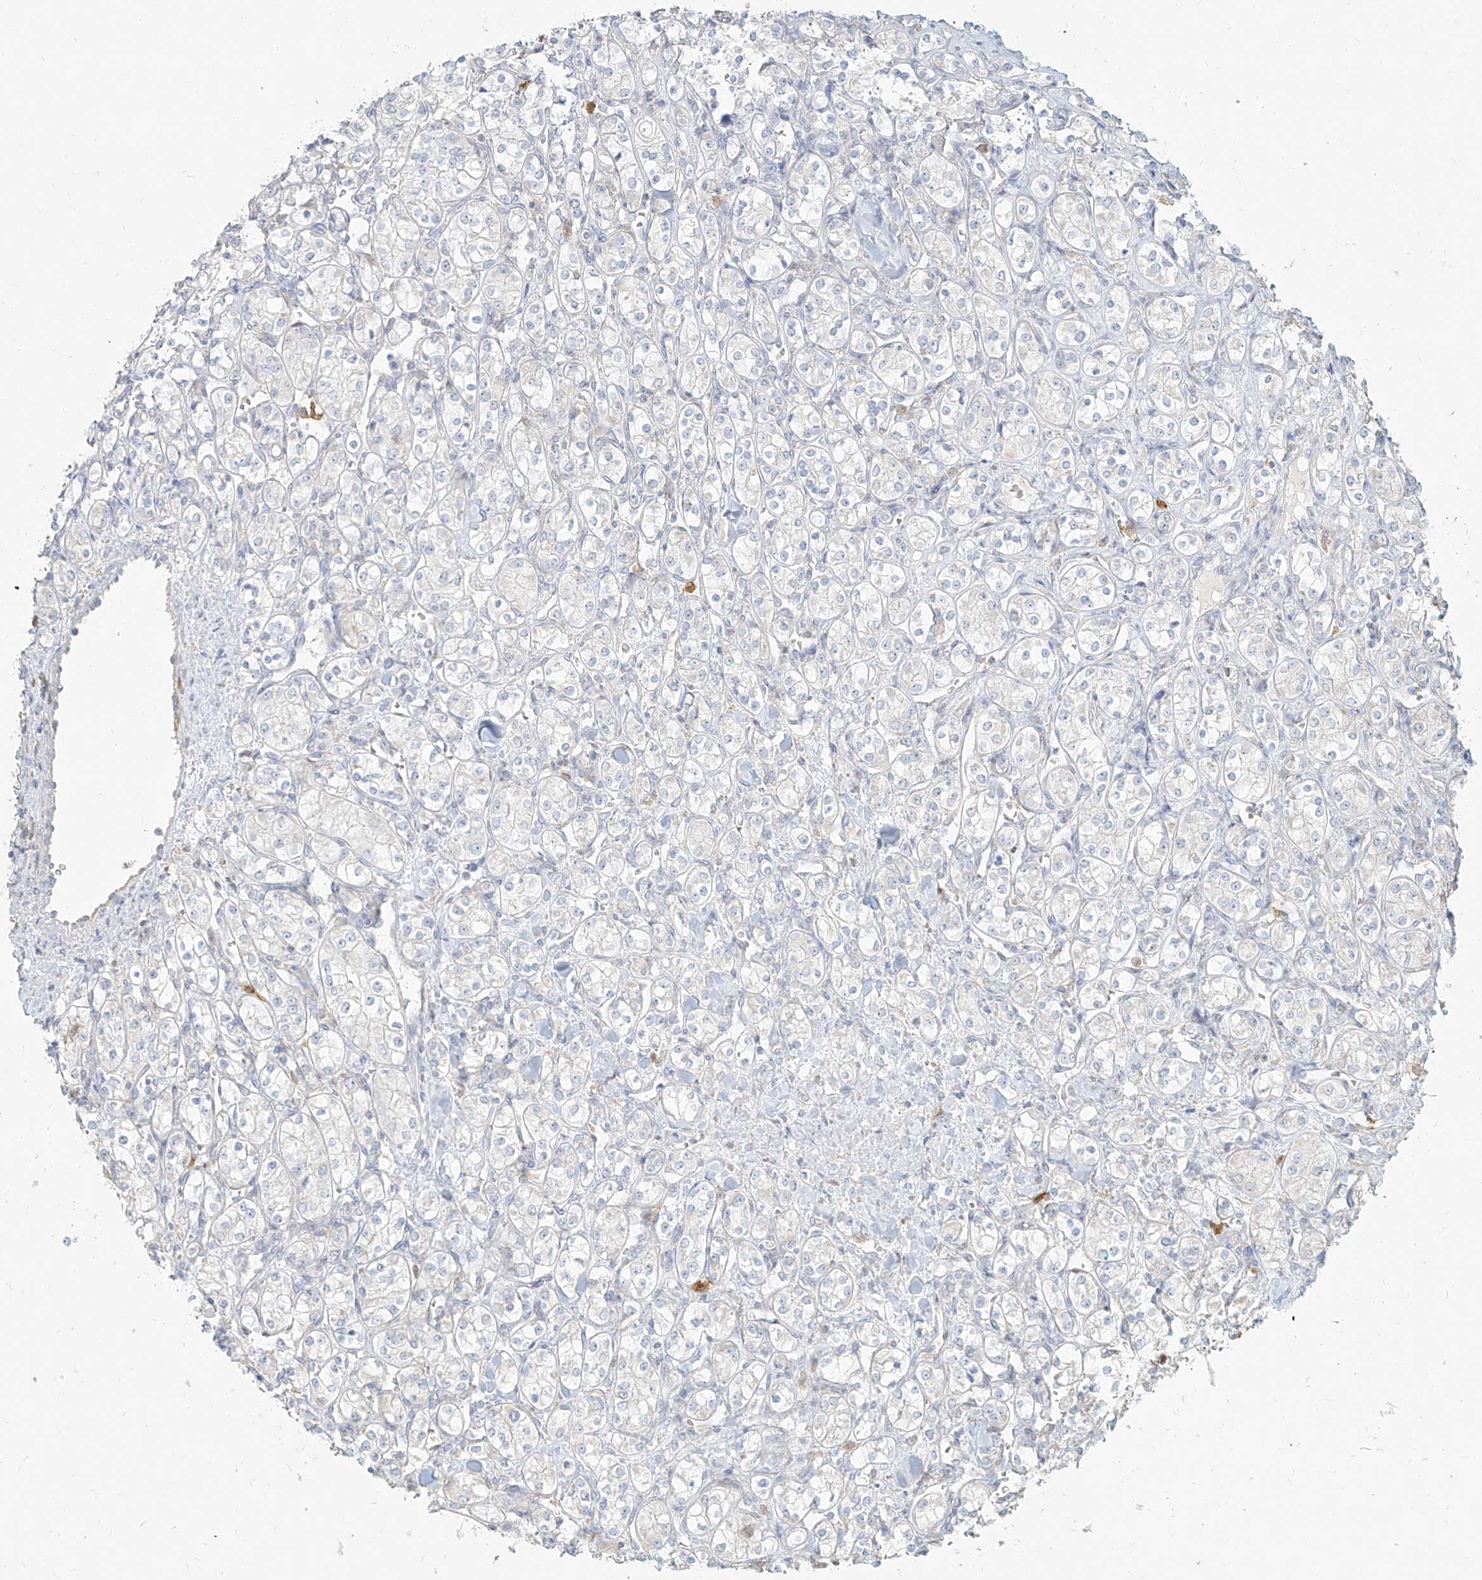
{"staining": {"intensity": "negative", "quantity": "none", "location": "none"}, "tissue": "renal cancer", "cell_type": "Tumor cells", "image_type": "cancer", "snomed": [{"axis": "morphology", "description": "Adenocarcinoma, NOS"}, {"axis": "topography", "description": "Kidney"}], "caption": "Tumor cells show no significant protein positivity in renal cancer. (DAB (3,3'-diaminobenzidine) immunohistochemistry, high magnification).", "gene": "PGD", "patient": {"sex": "male", "age": 77}}